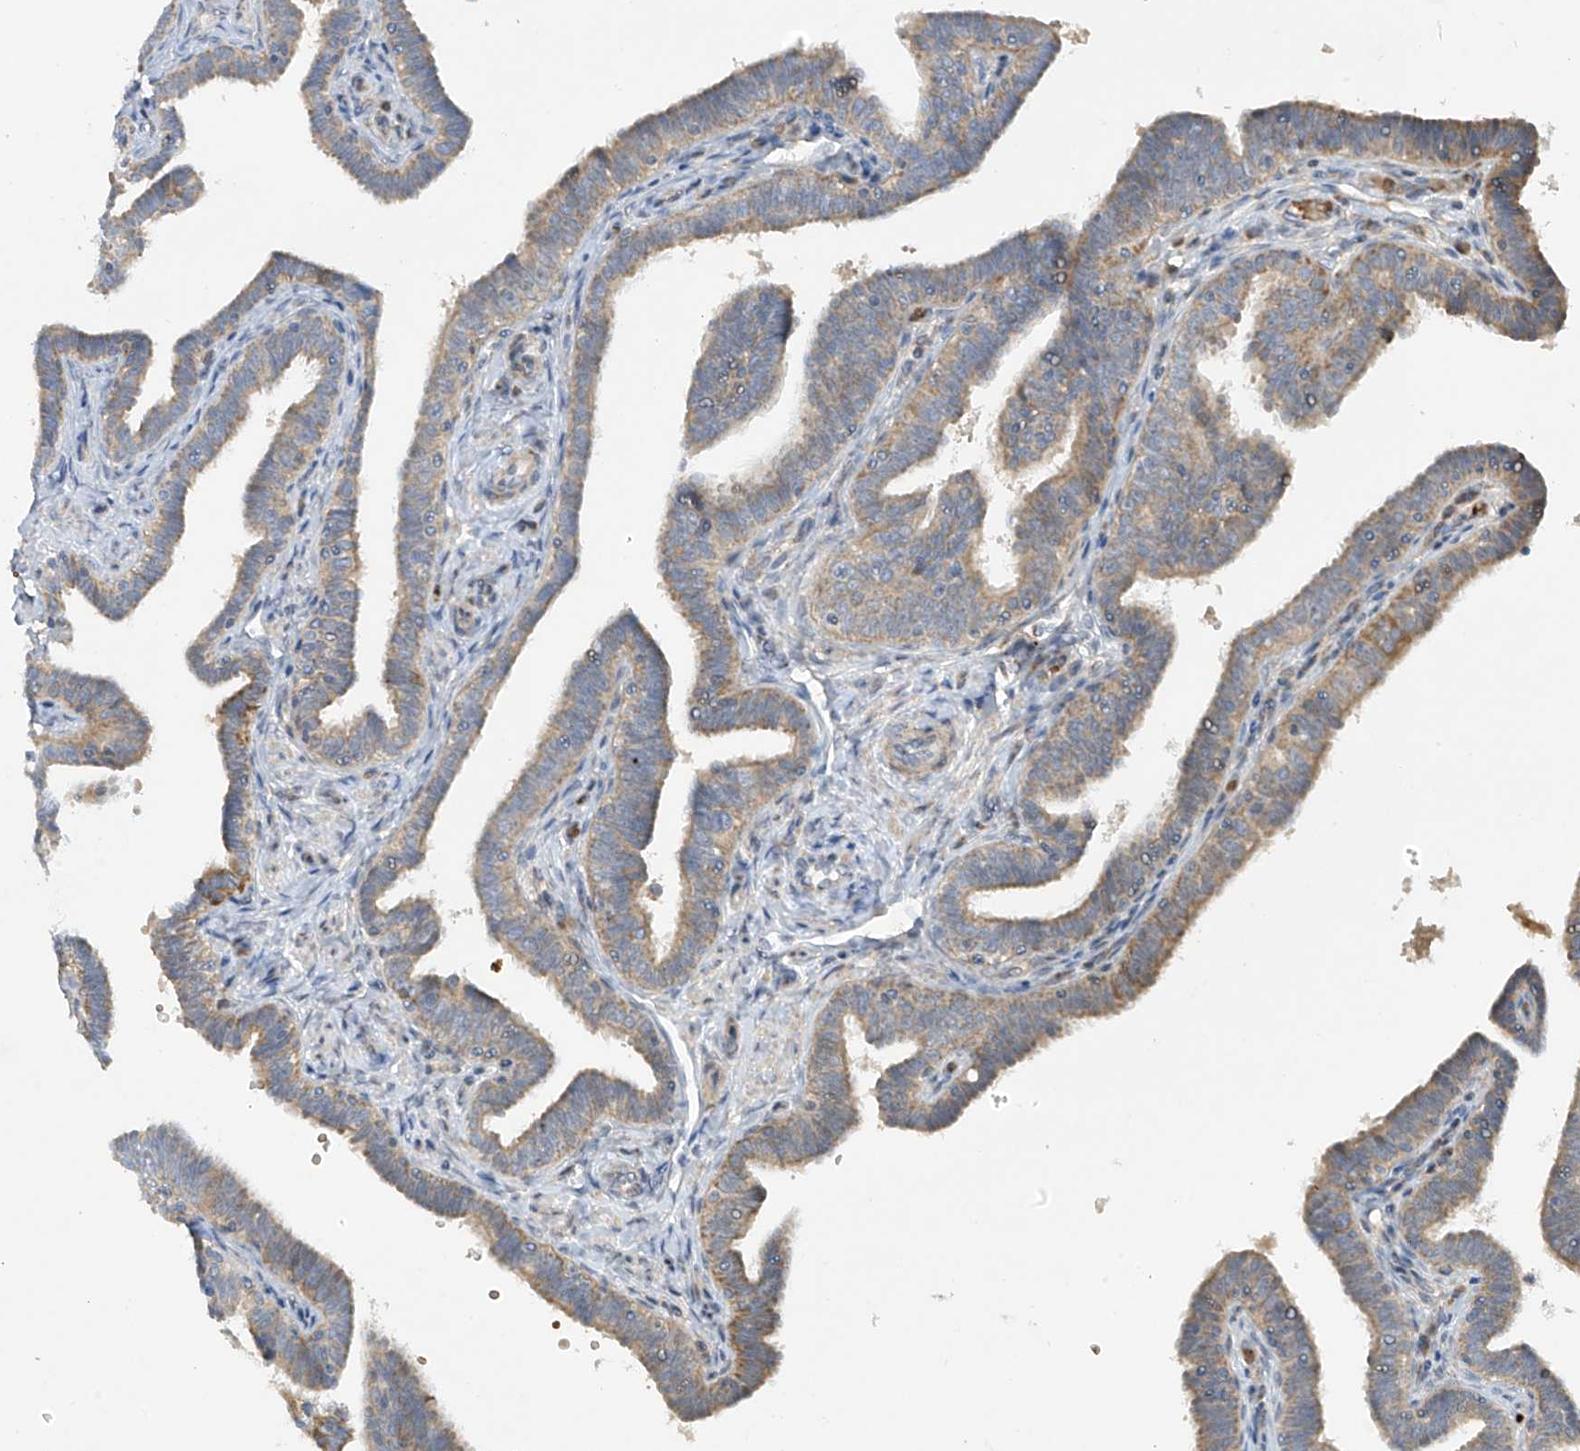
{"staining": {"intensity": "moderate", "quantity": ">75%", "location": "cytoplasmic/membranous"}, "tissue": "fallopian tube", "cell_type": "Glandular cells", "image_type": "normal", "snomed": [{"axis": "morphology", "description": "Normal tissue, NOS"}, {"axis": "topography", "description": "Fallopian tube"}], "caption": "Protein analysis of benign fallopian tube shows moderate cytoplasmic/membranous staining in about >75% of glandular cells.", "gene": "METTL18", "patient": {"sex": "female", "age": 39}}